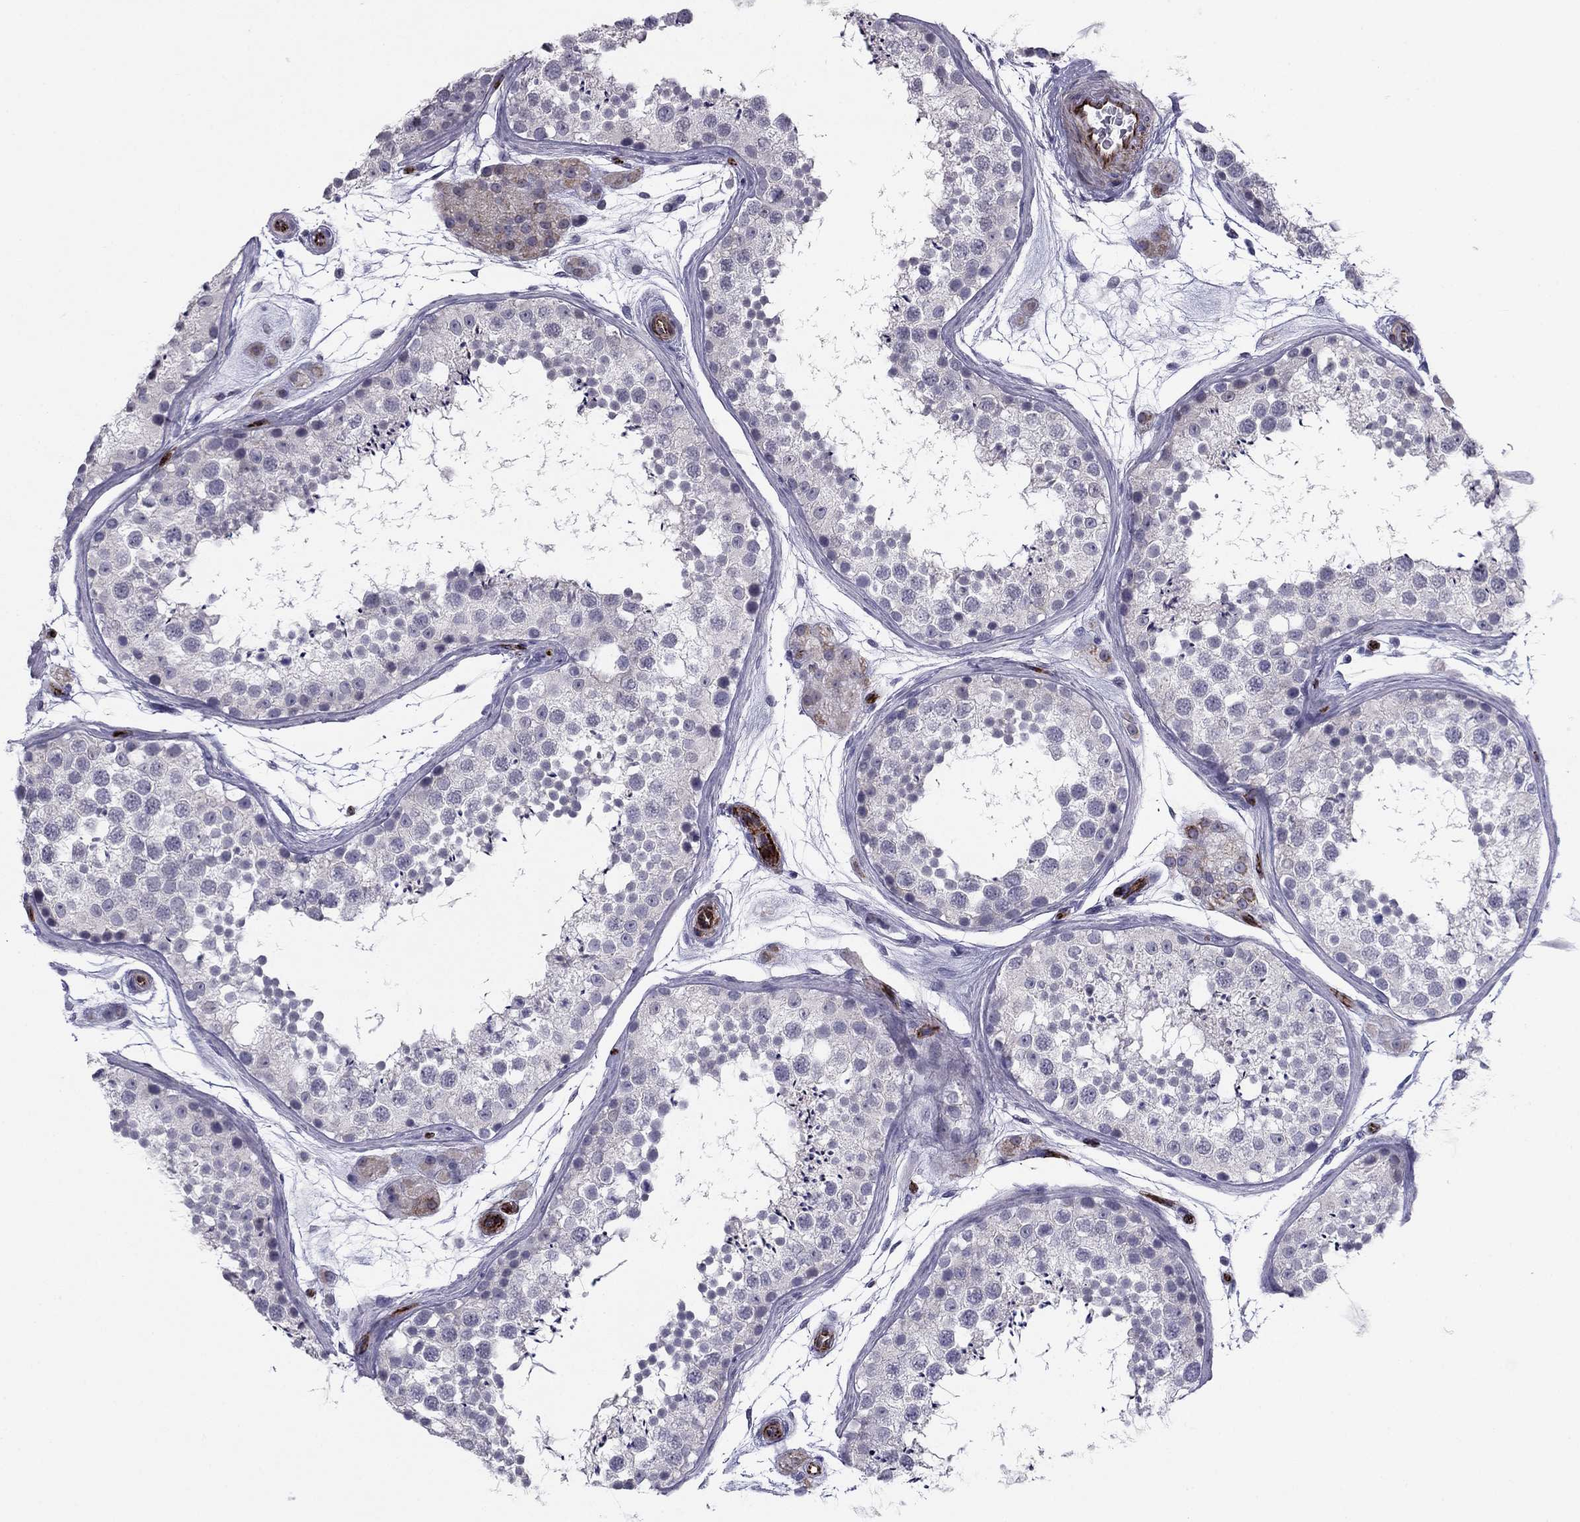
{"staining": {"intensity": "negative", "quantity": "none", "location": "none"}, "tissue": "testis", "cell_type": "Cells in seminiferous ducts", "image_type": "normal", "snomed": [{"axis": "morphology", "description": "Normal tissue, NOS"}, {"axis": "topography", "description": "Testis"}], "caption": "Cells in seminiferous ducts show no significant protein staining in benign testis.", "gene": "ANKS4B", "patient": {"sex": "male", "age": 41}}